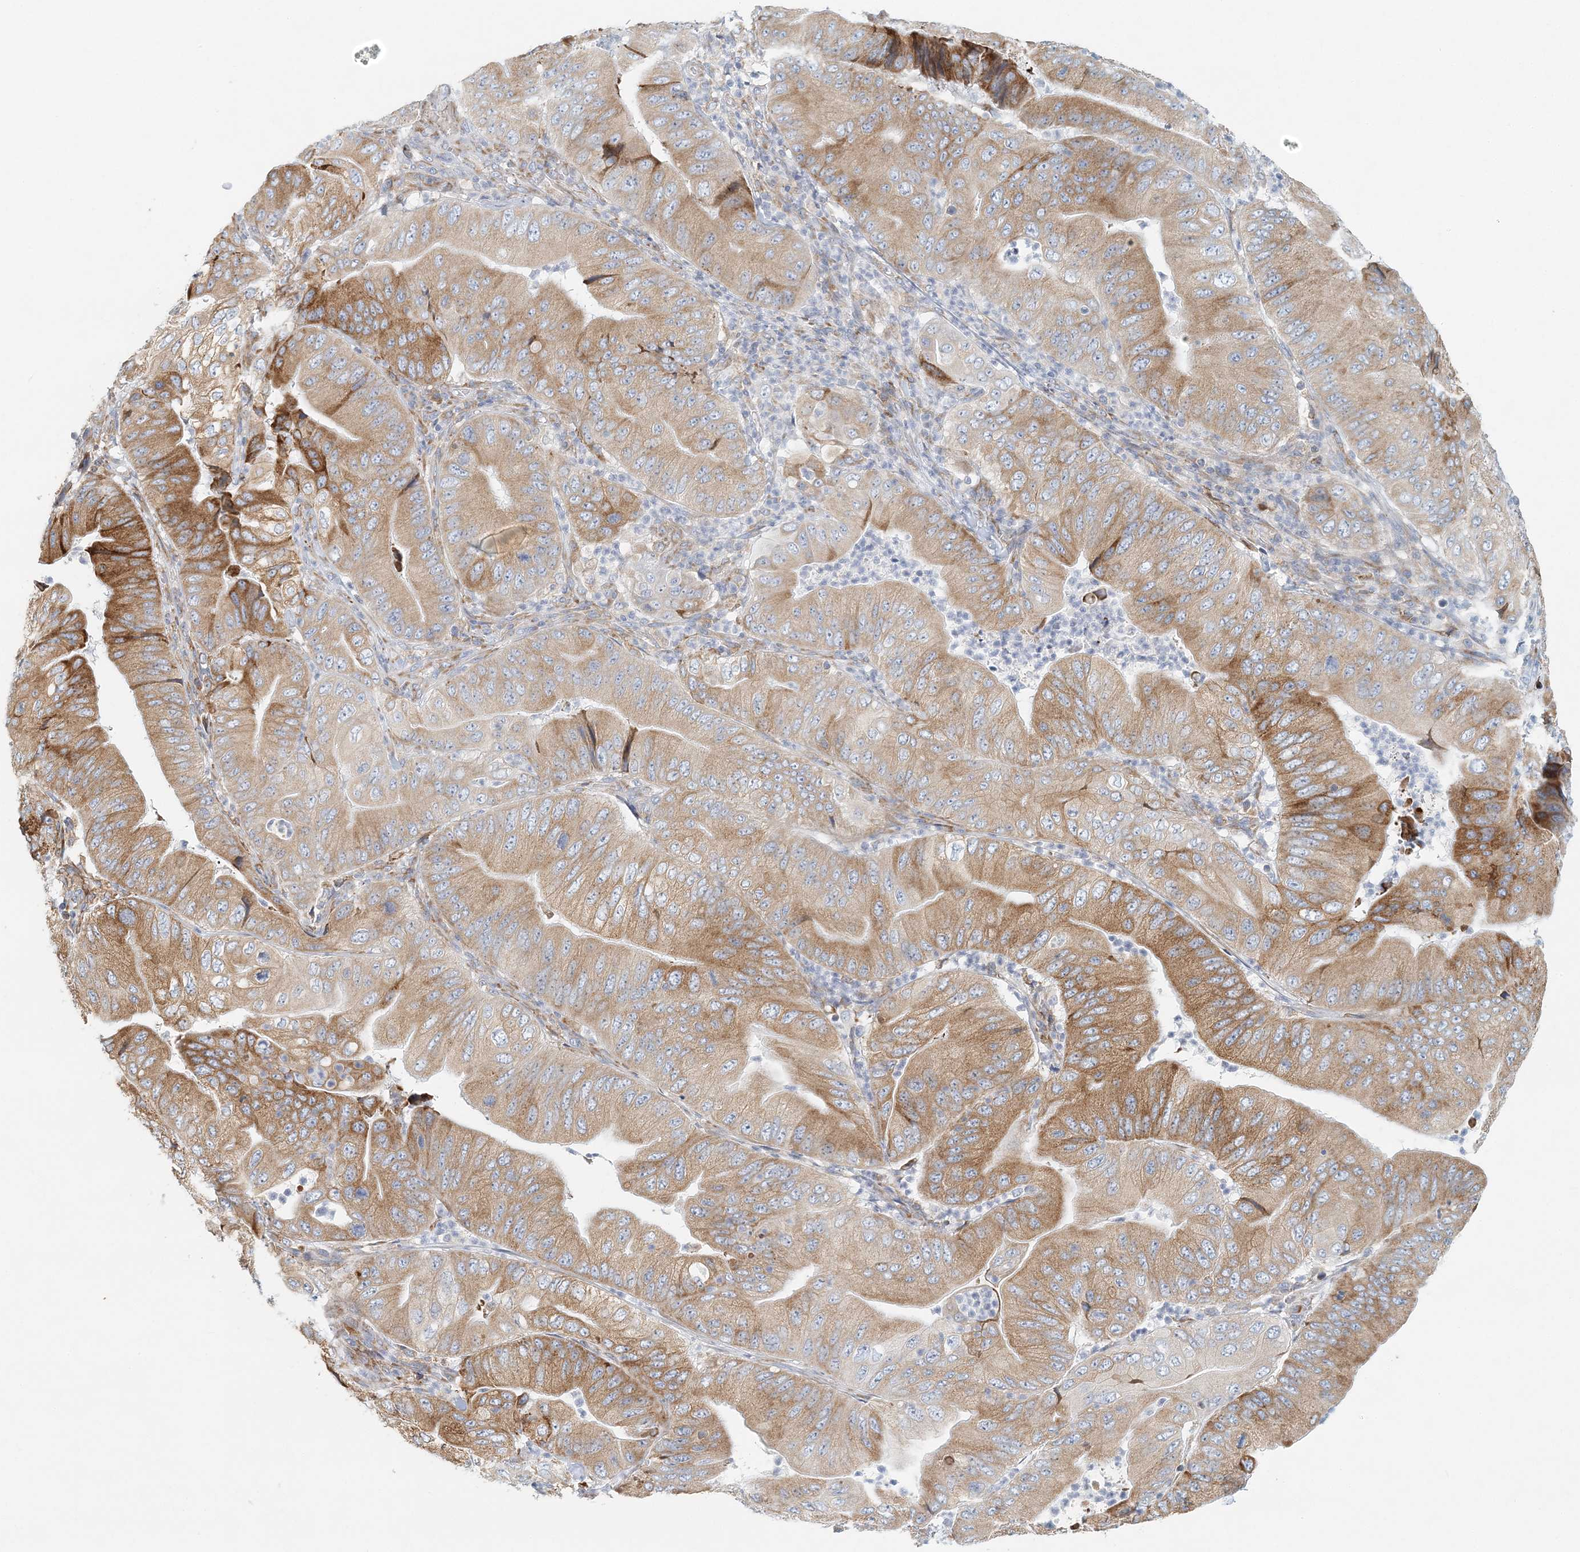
{"staining": {"intensity": "moderate", "quantity": ">75%", "location": "cytoplasmic/membranous"}, "tissue": "pancreatic cancer", "cell_type": "Tumor cells", "image_type": "cancer", "snomed": [{"axis": "morphology", "description": "Adenocarcinoma, NOS"}, {"axis": "topography", "description": "Pancreas"}], "caption": "Tumor cells exhibit moderate cytoplasmic/membranous expression in approximately >75% of cells in pancreatic cancer (adenocarcinoma).", "gene": "STK11IP", "patient": {"sex": "female", "age": 77}}